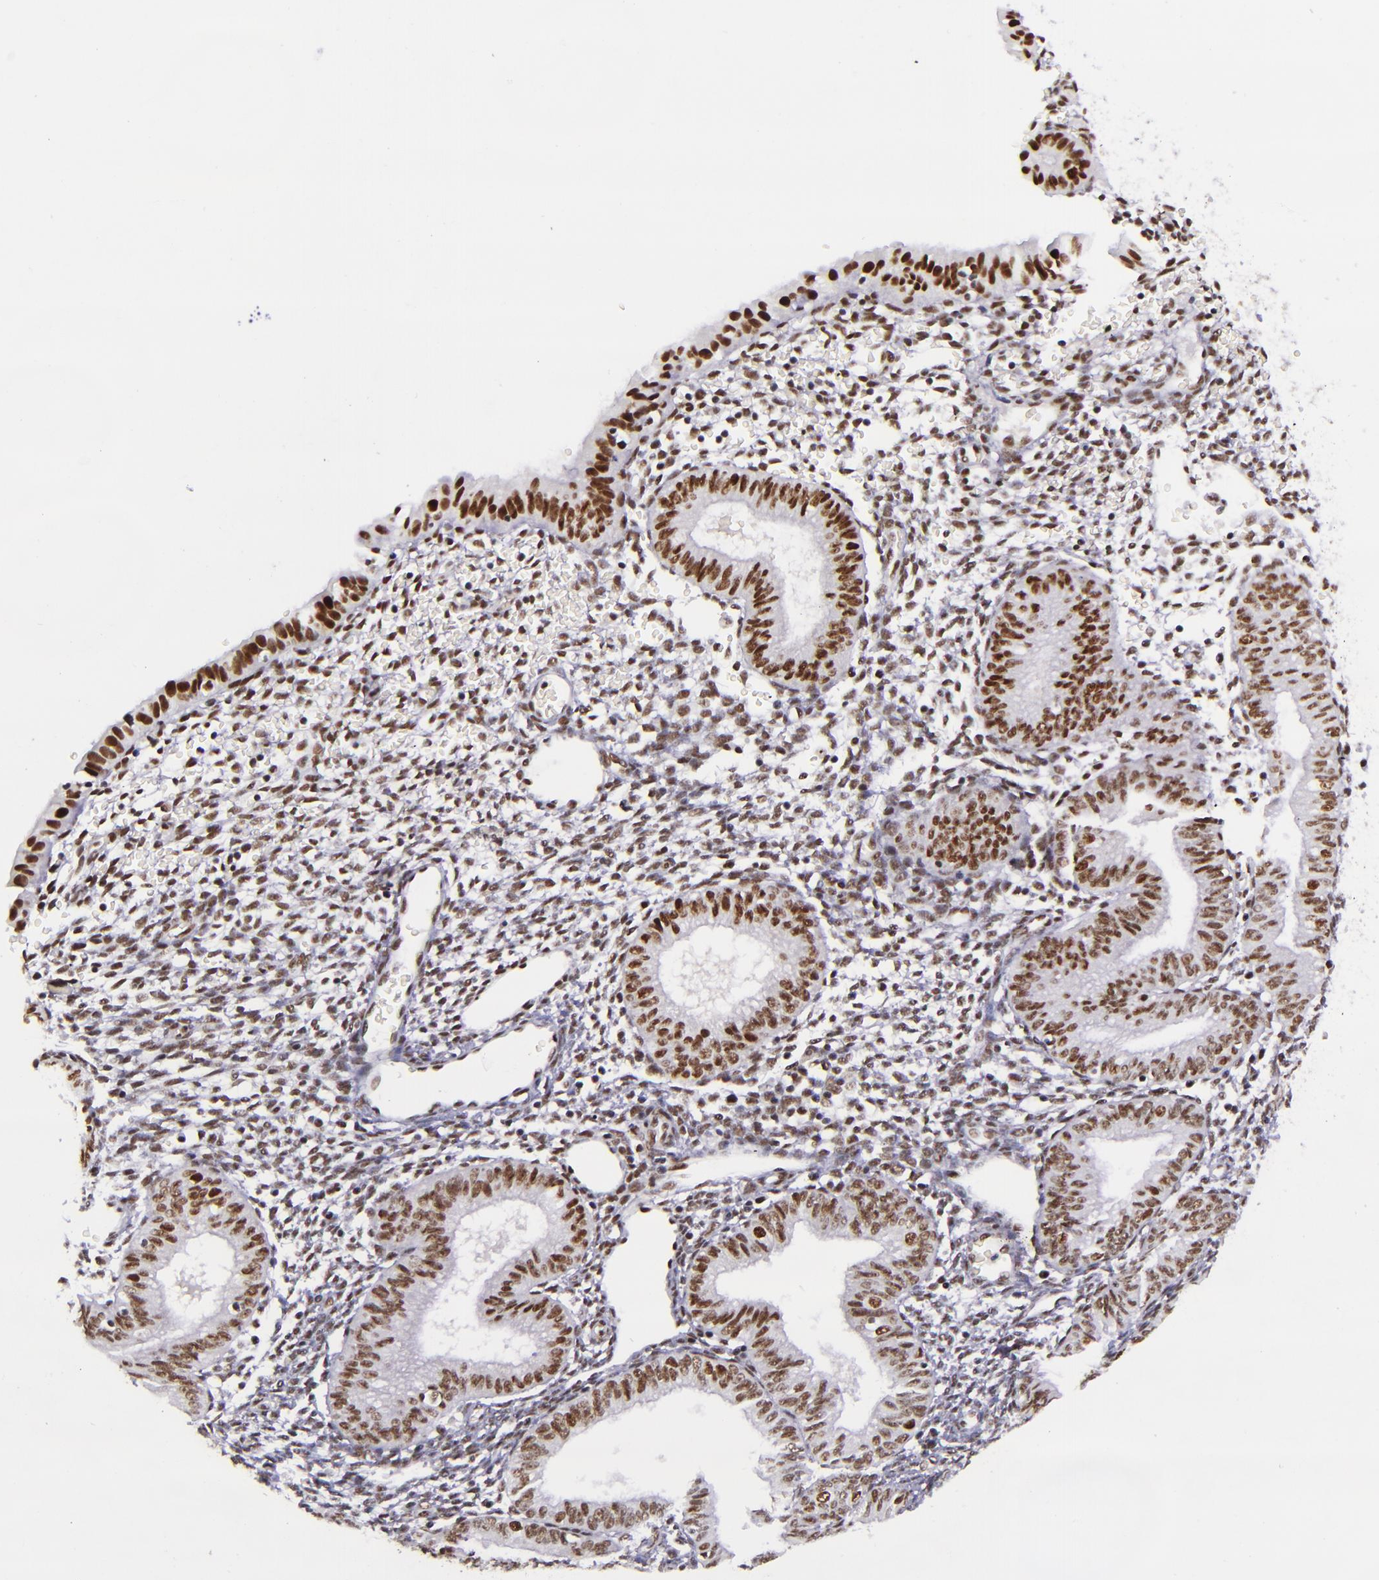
{"staining": {"intensity": "moderate", "quantity": ">75%", "location": "nuclear"}, "tissue": "endometrium", "cell_type": "Cells in endometrial stroma", "image_type": "normal", "snomed": [{"axis": "morphology", "description": "Normal tissue, NOS"}, {"axis": "topography", "description": "Endometrium"}], "caption": "A medium amount of moderate nuclear positivity is appreciated in about >75% of cells in endometrial stroma in normal endometrium.", "gene": "GPKOW", "patient": {"sex": "female", "age": 61}}